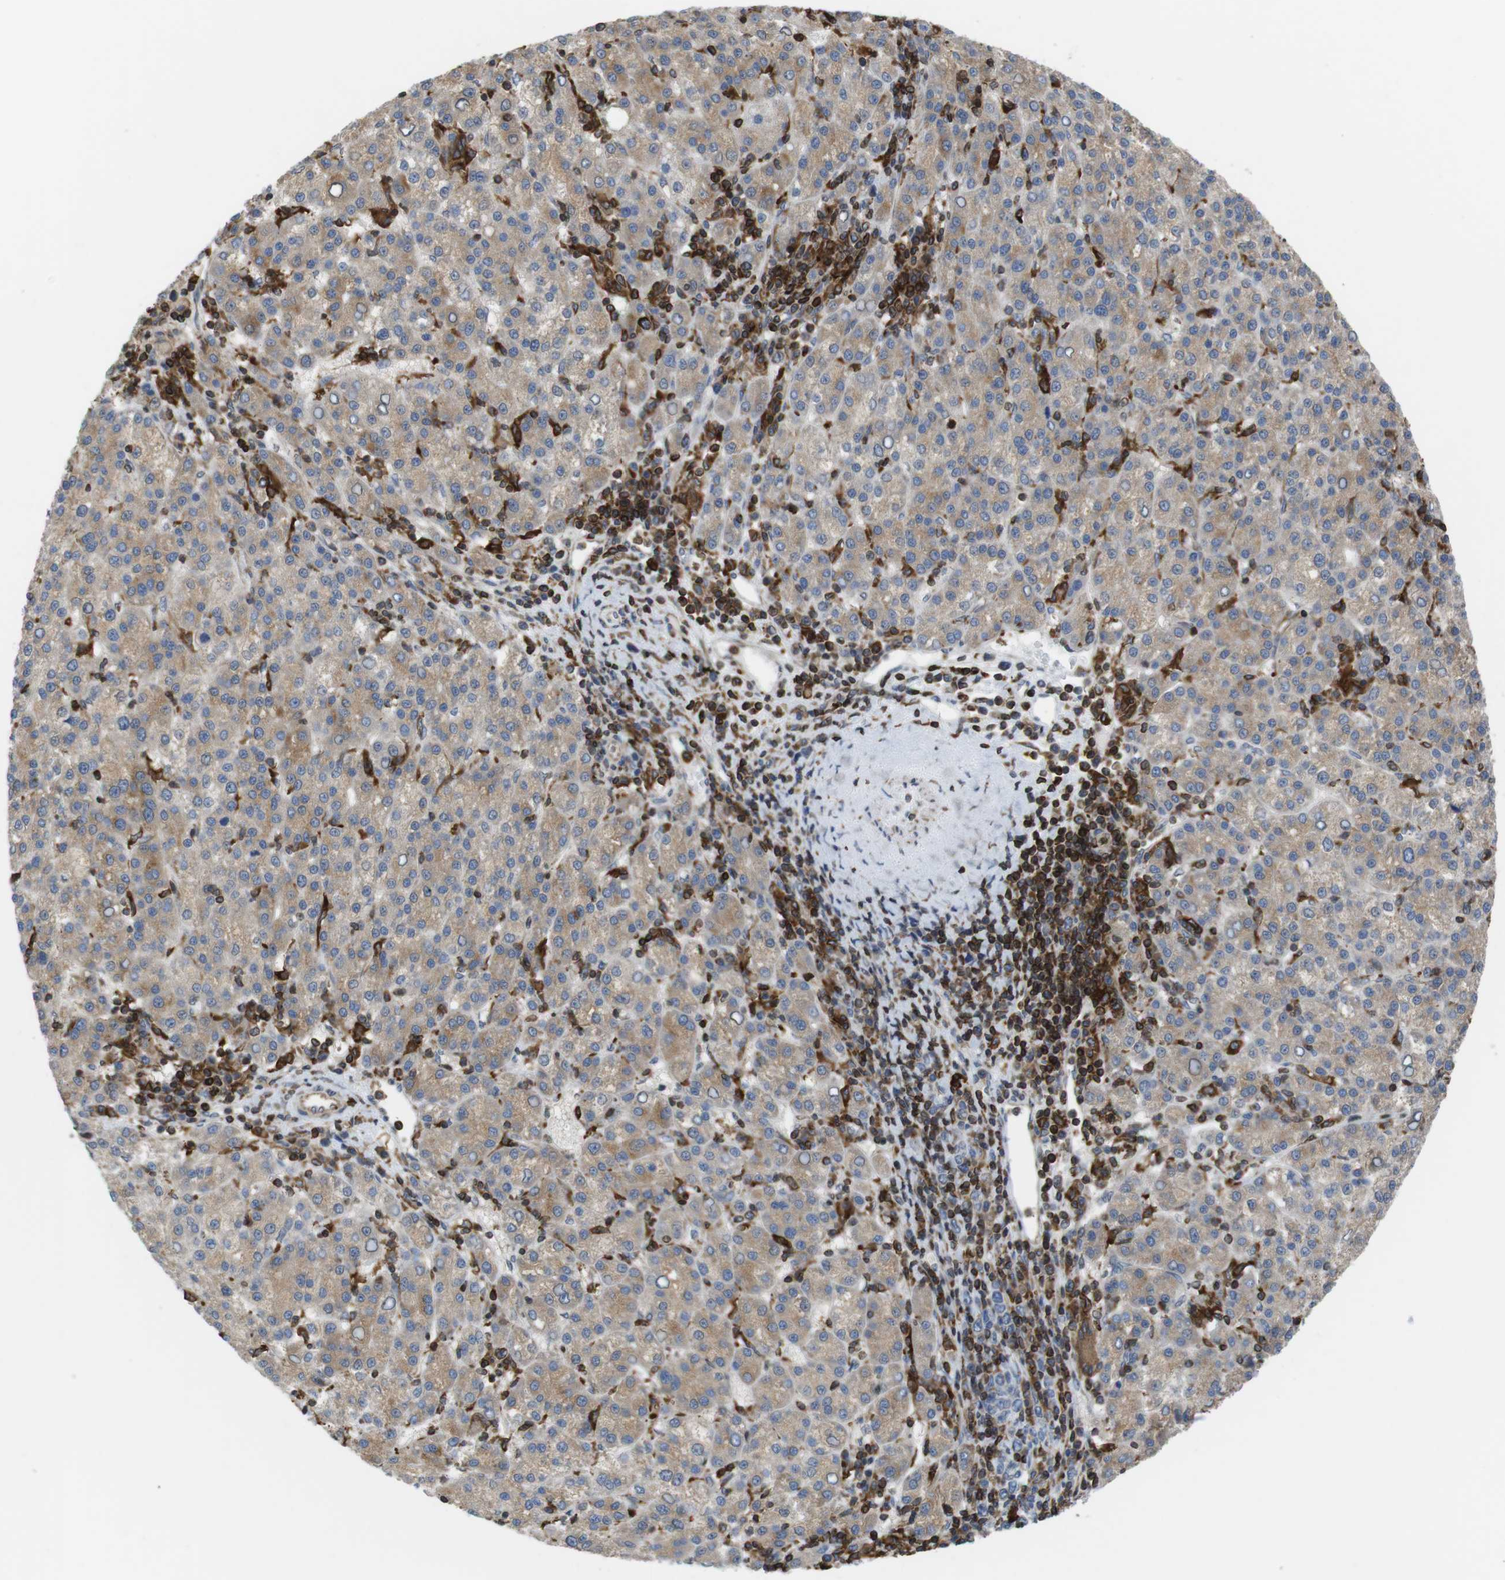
{"staining": {"intensity": "moderate", "quantity": ">75%", "location": "cytoplasmic/membranous"}, "tissue": "liver cancer", "cell_type": "Tumor cells", "image_type": "cancer", "snomed": [{"axis": "morphology", "description": "Carcinoma, Hepatocellular, NOS"}, {"axis": "topography", "description": "Liver"}], "caption": "Immunohistochemistry histopathology image of liver cancer (hepatocellular carcinoma) stained for a protein (brown), which displays medium levels of moderate cytoplasmic/membranous expression in approximately >75% of tumor cells.", "gene": "ARL6IP5", "patient": {"sex": "female", "age": 58}}